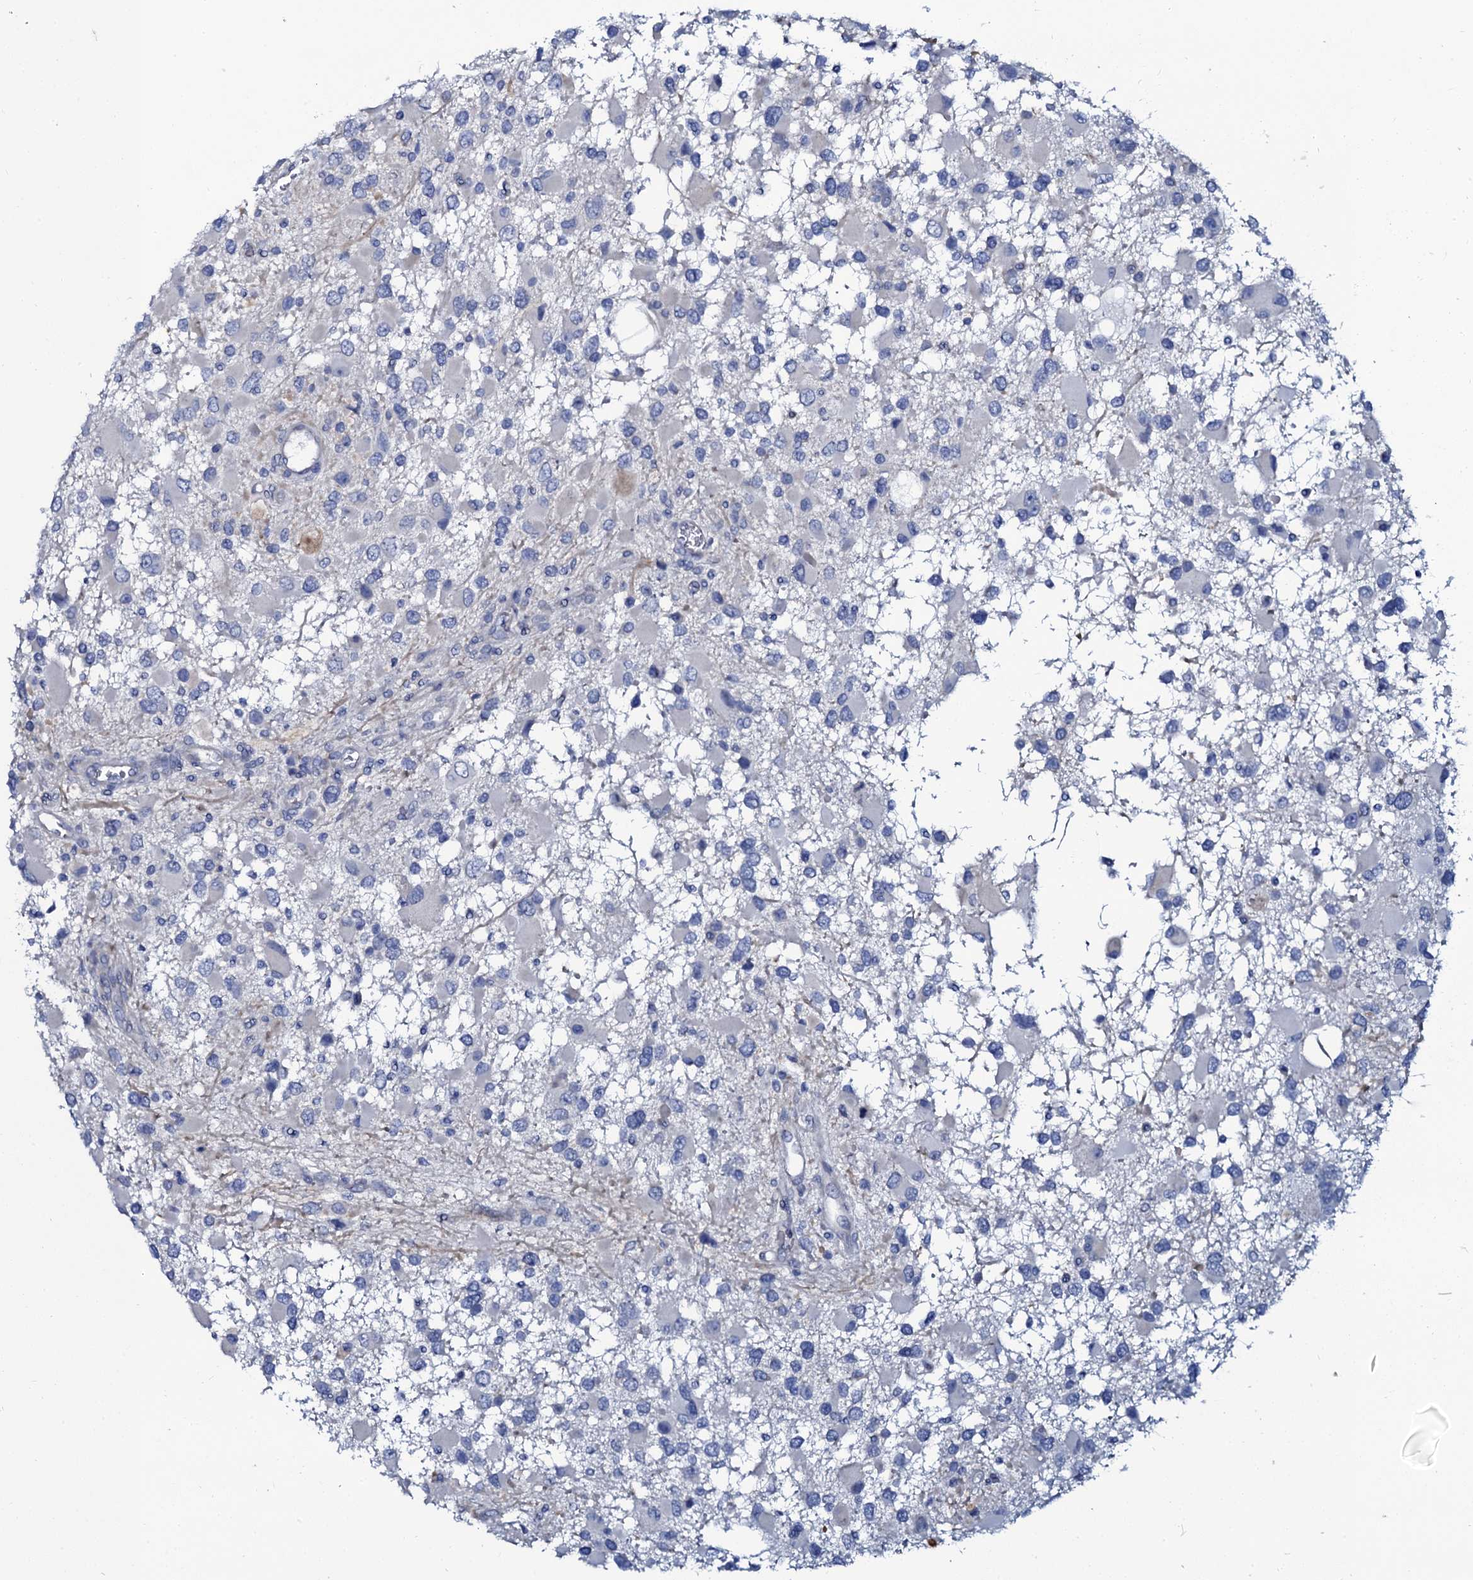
{"staining": {"intensity": "negative", "quantity": "none", "location": "none"}, "tissue": "glioma", "cell_type": "Tumor cells", "image_type": "cancer", "snomed": [{"axis": "morphology", "description": "Glioma, malignant, High grade"}, {"axis": "topography", "description": "Brain"}], "caption": "High power microscopy image of an immunohistochemistry micrograph of glioma, revealing no significant staining in tumor cells. (Immunohistochemistry, brightfield microscopy, high magnification).", "gene": "C10orf88", "patient": {"sex": "male", "age": 53}}